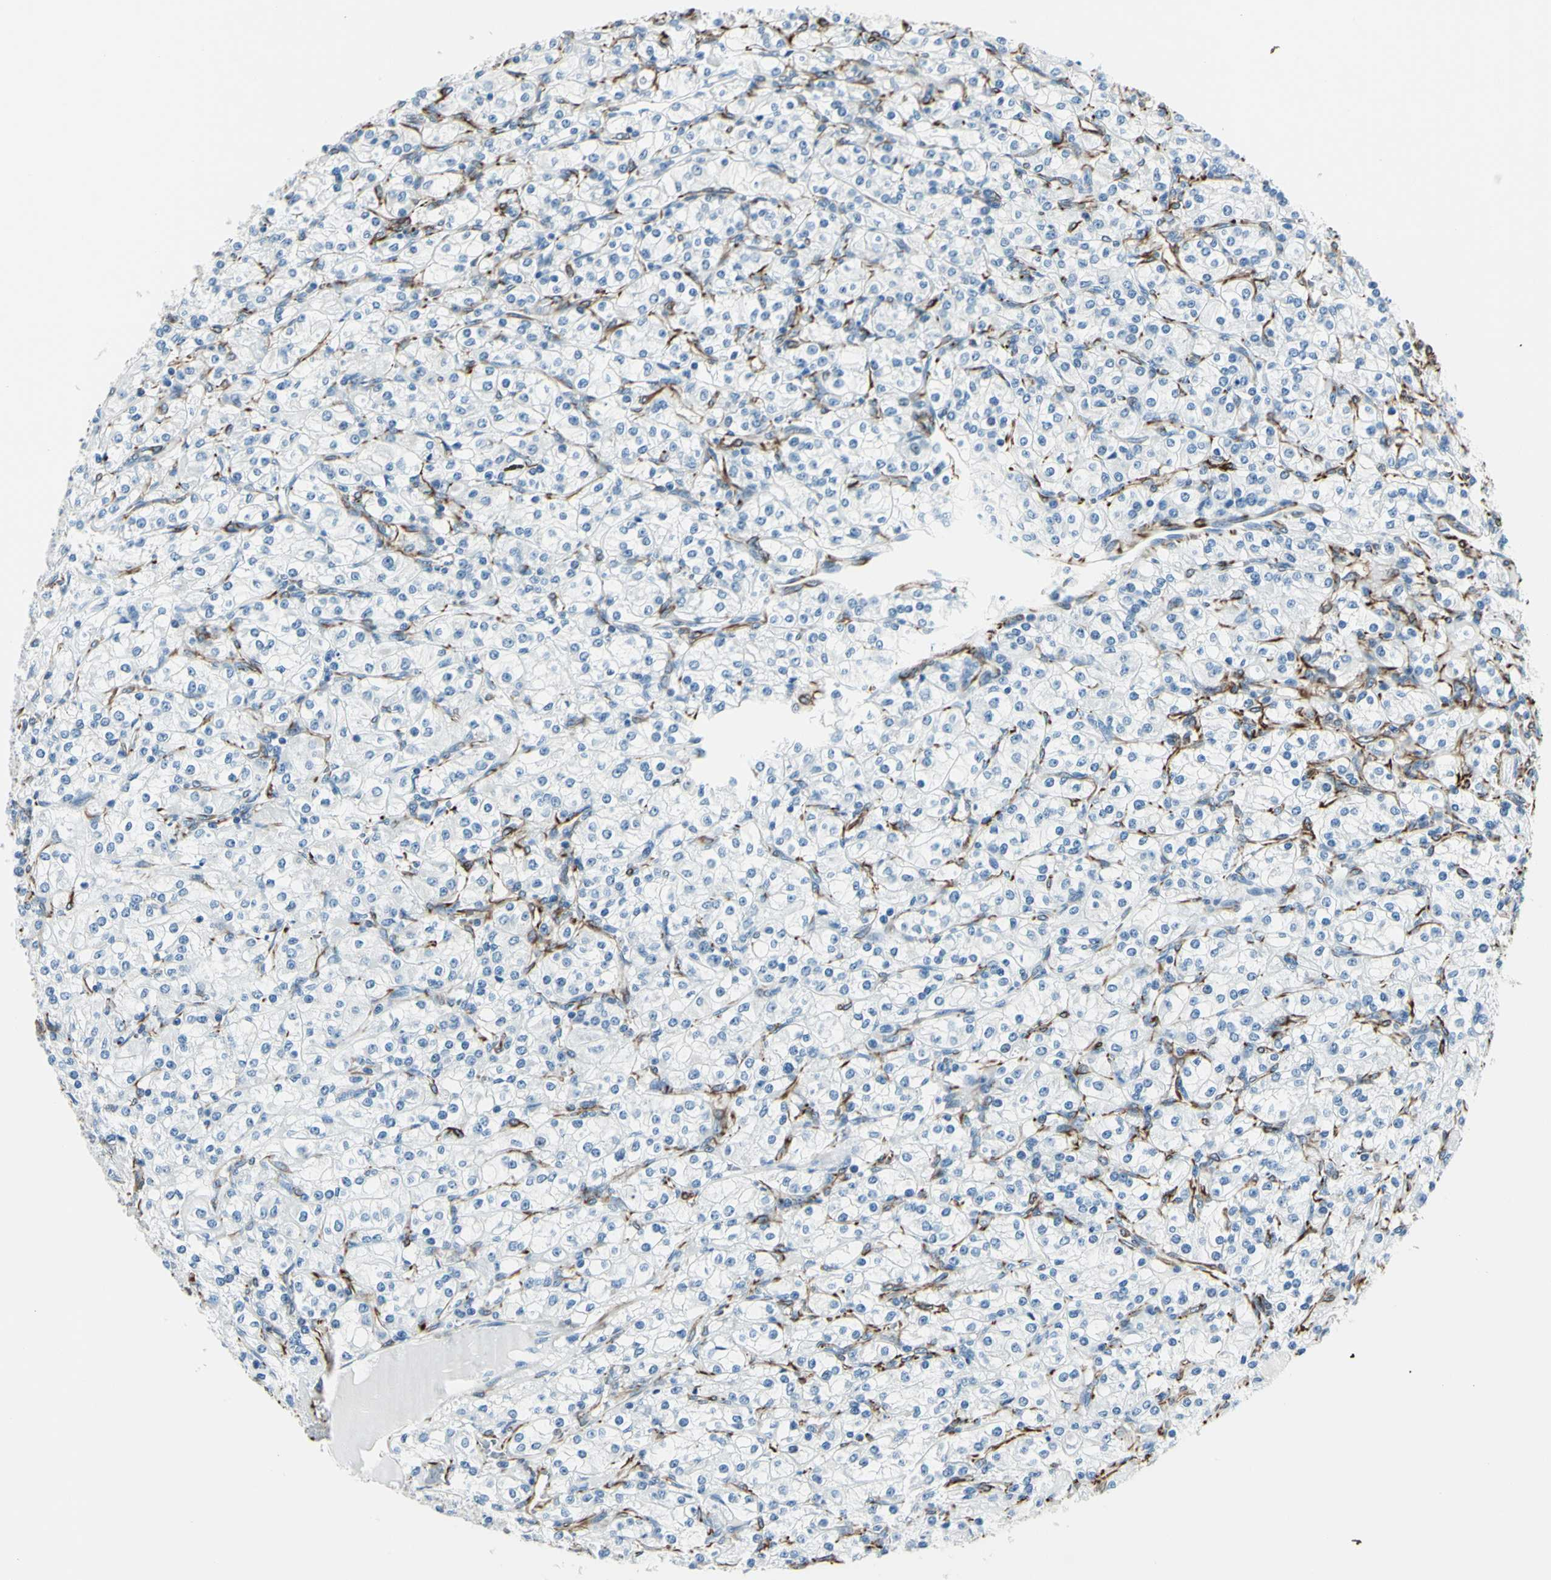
{"staining": {"intensity": "negative", "quantity": "none", "location": "none"}, "tissue": "renal cancer", "cell_type": "Tumor cells", "image_type": "cancer", "snomed": [{"axis": "morphology", "description": "Adenocarcinoma, NOS"}, {"axis": "topography", "description": "Kidney"}], "caption": "Immunohistochemistry of human renal cancer displays no expression in tumor cells.", "gene": "PTH2R", "patient": {"sex": "male", "age": 77}}